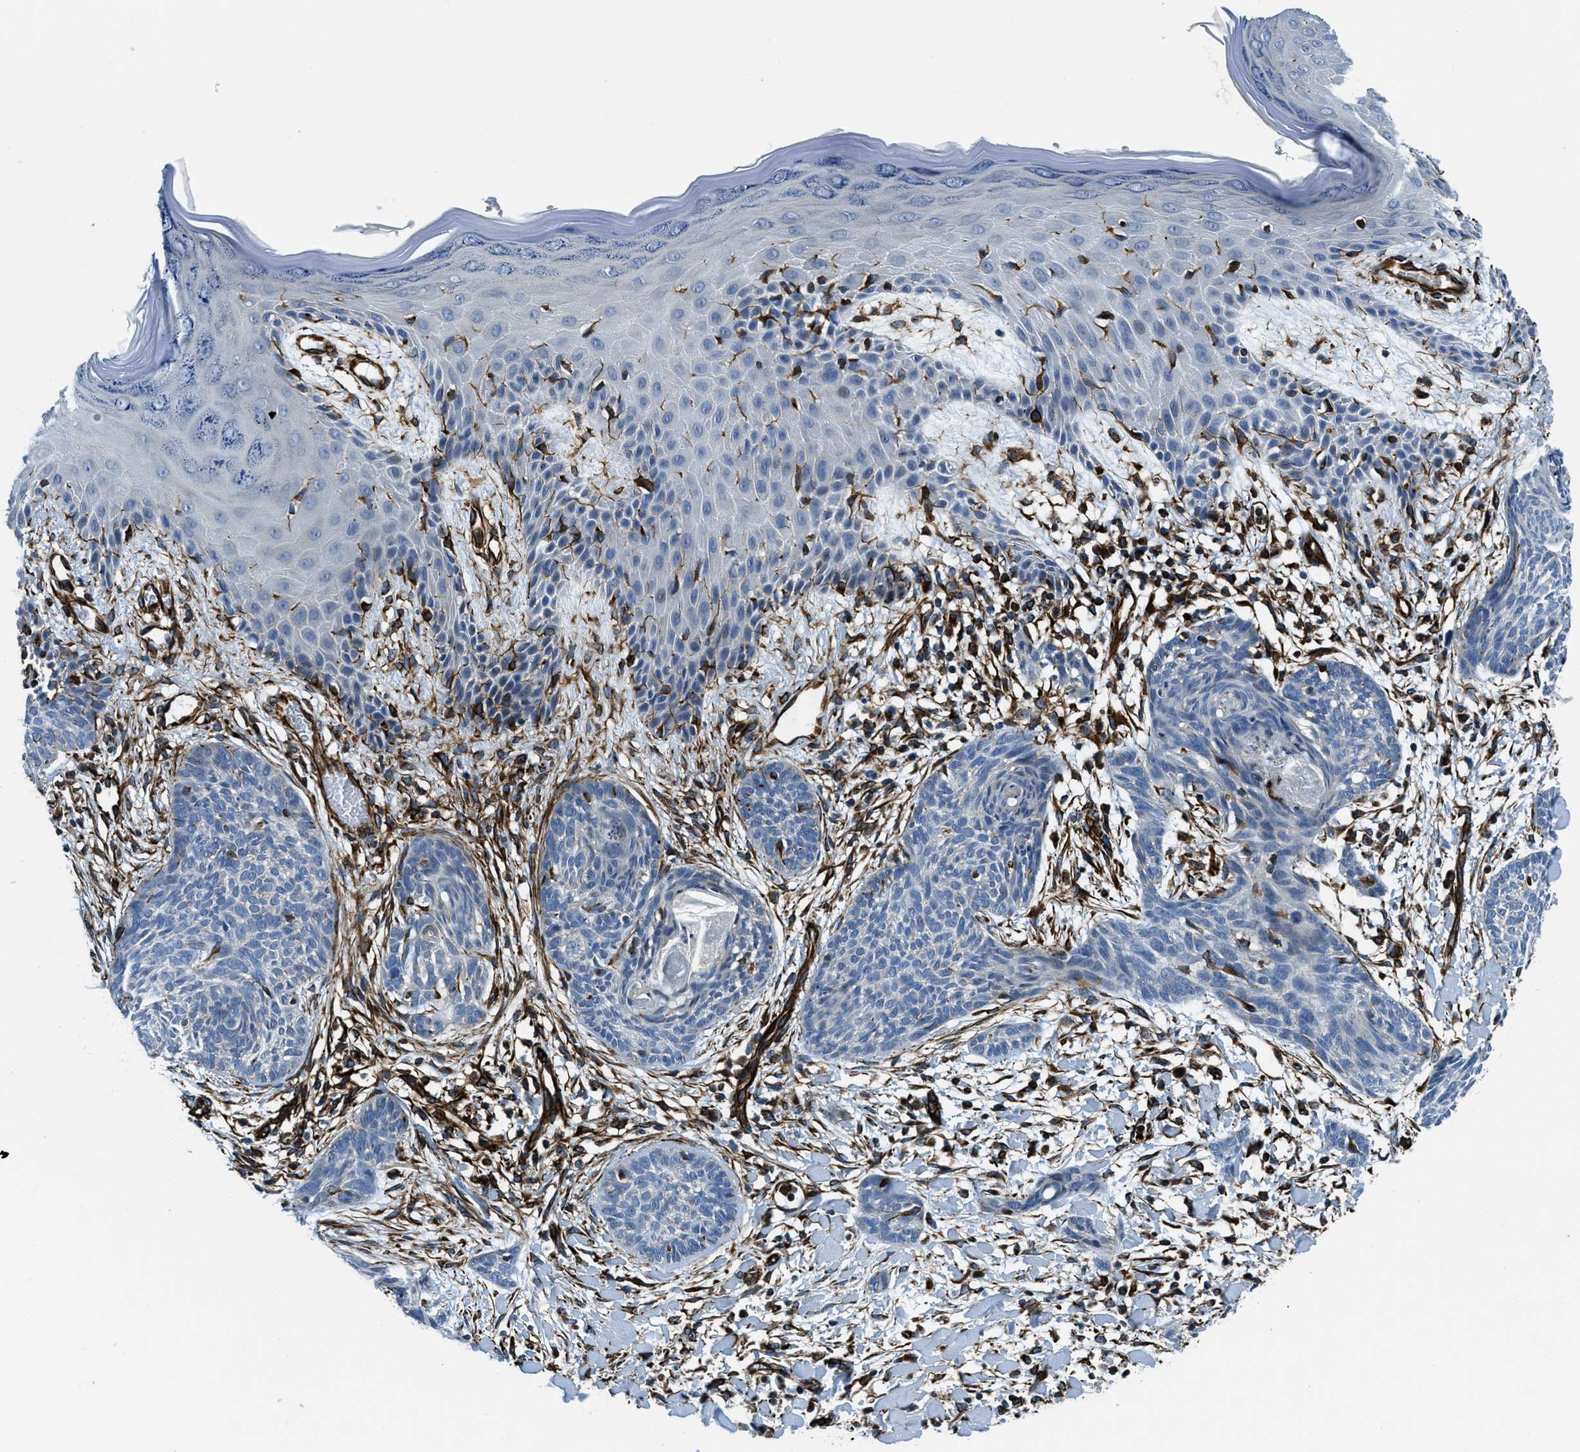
{"staining": {"intensity": "negative", "quantity": "none", "location": "none"}, "tissue": "skin cancer", "cell_type": "Tumor cells", "image_type": "cancer", "snomed": [{"axis": "morphology", "description": "Basal cell carcinoma"}, {"axis": "topography", "description": "Skin"}], "caption": "The photomicrograph demonstrates no staining of tumor cells in skin basal cell carcinoma.", "gene": "GNS", "patient": {"sex": "female", "age": 59}}